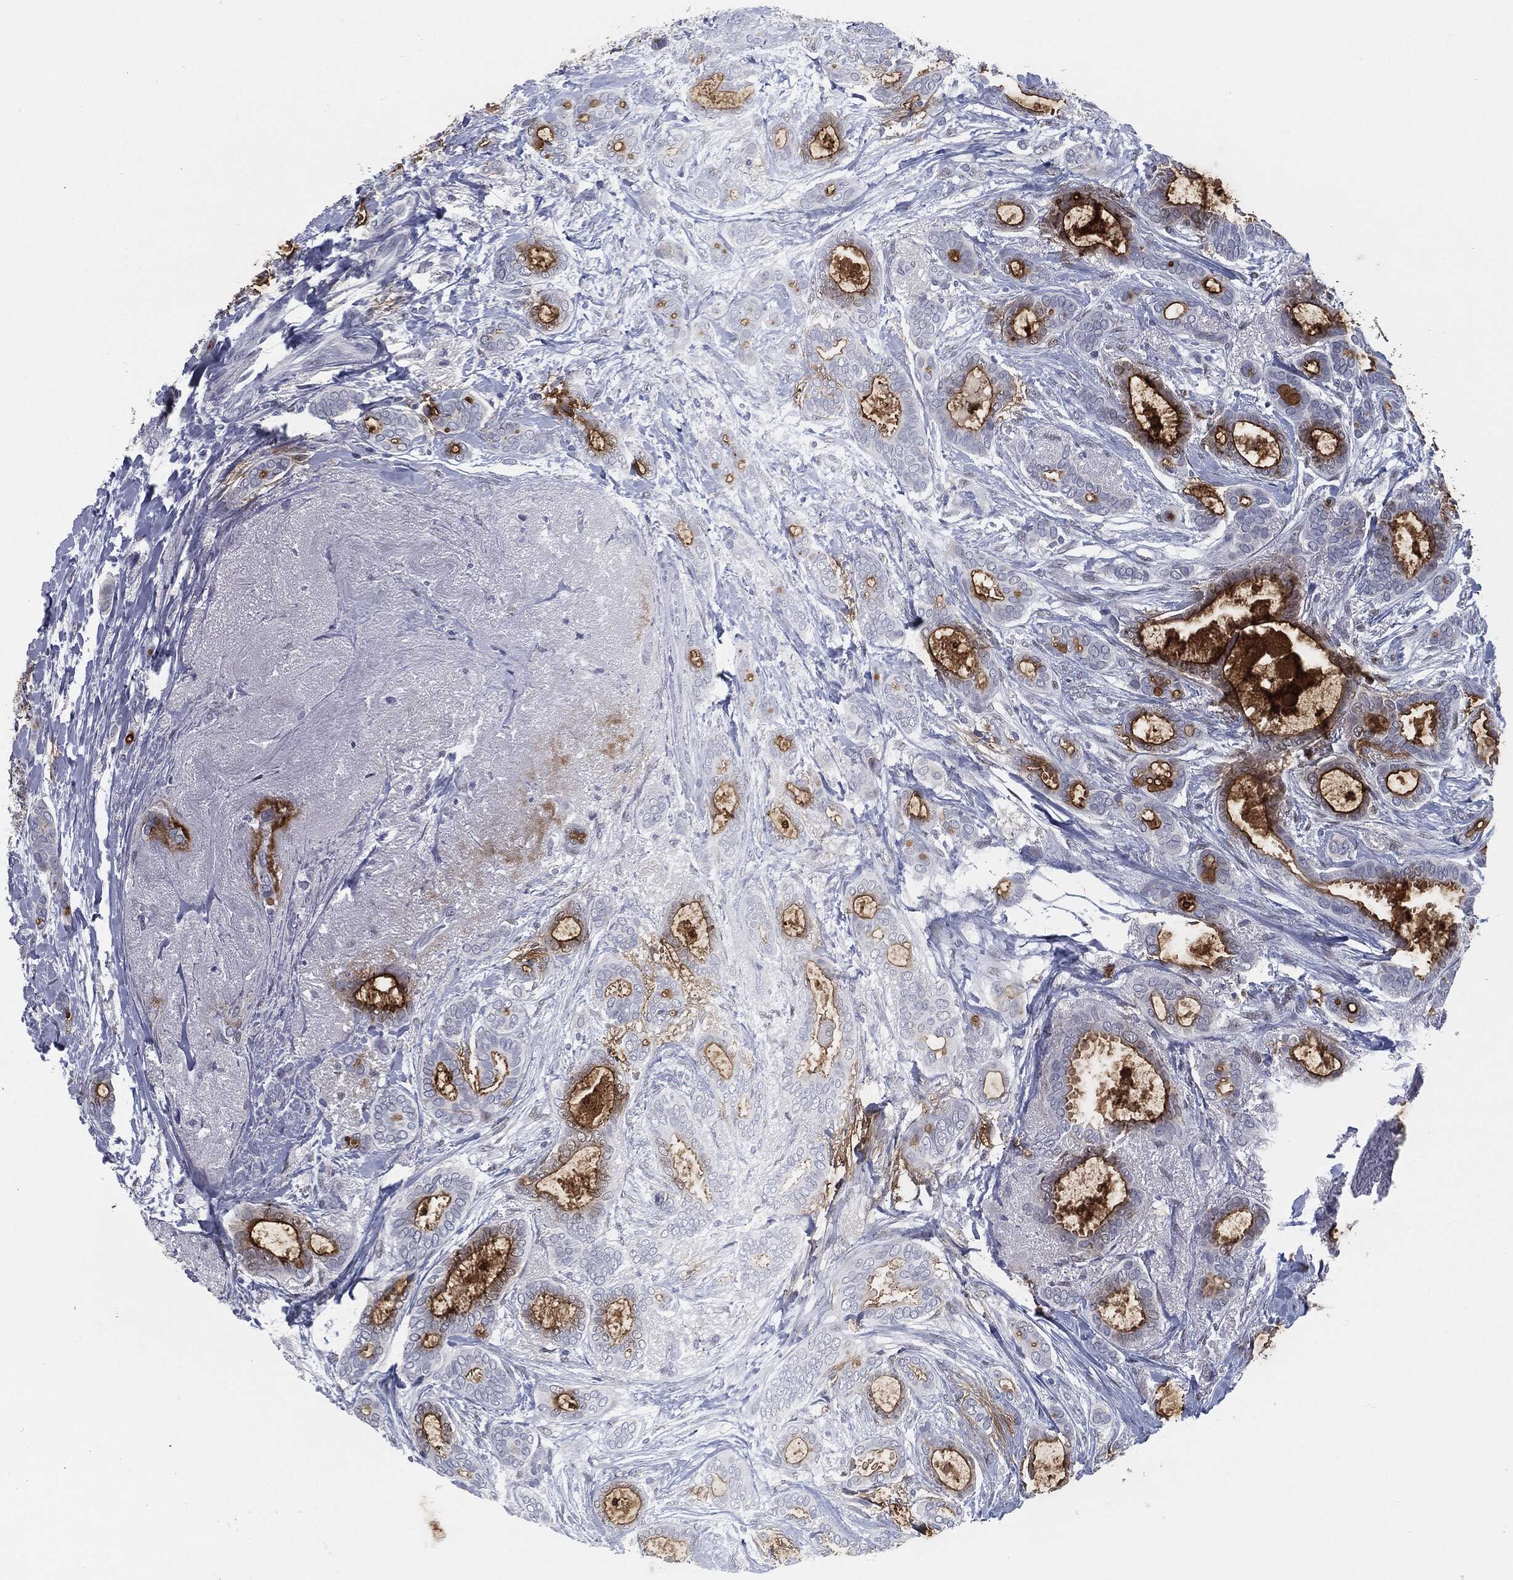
{"staining": {"intensity": "strong", "quantity": "25%-75%", "location": "cytoplasmic/membranous"}, "tissue": "breast cancer", "cell_type": "Tumor cells", "image_type": "cancer", "snomed": [{"axis": "morphology", "description": "Duct carcinoma"}, {"axis": "topography", "description": "Breast"}], "caption": "A high-resolution histopathology image shows IHC staining of breast cancer (invasive ductal carcinoma), which shows strong cytoplasmic/membranous expression in about 25%-75% of tumor cells.", "gene": "PROM1", "patient": {"sex": "female", "age": 51}}